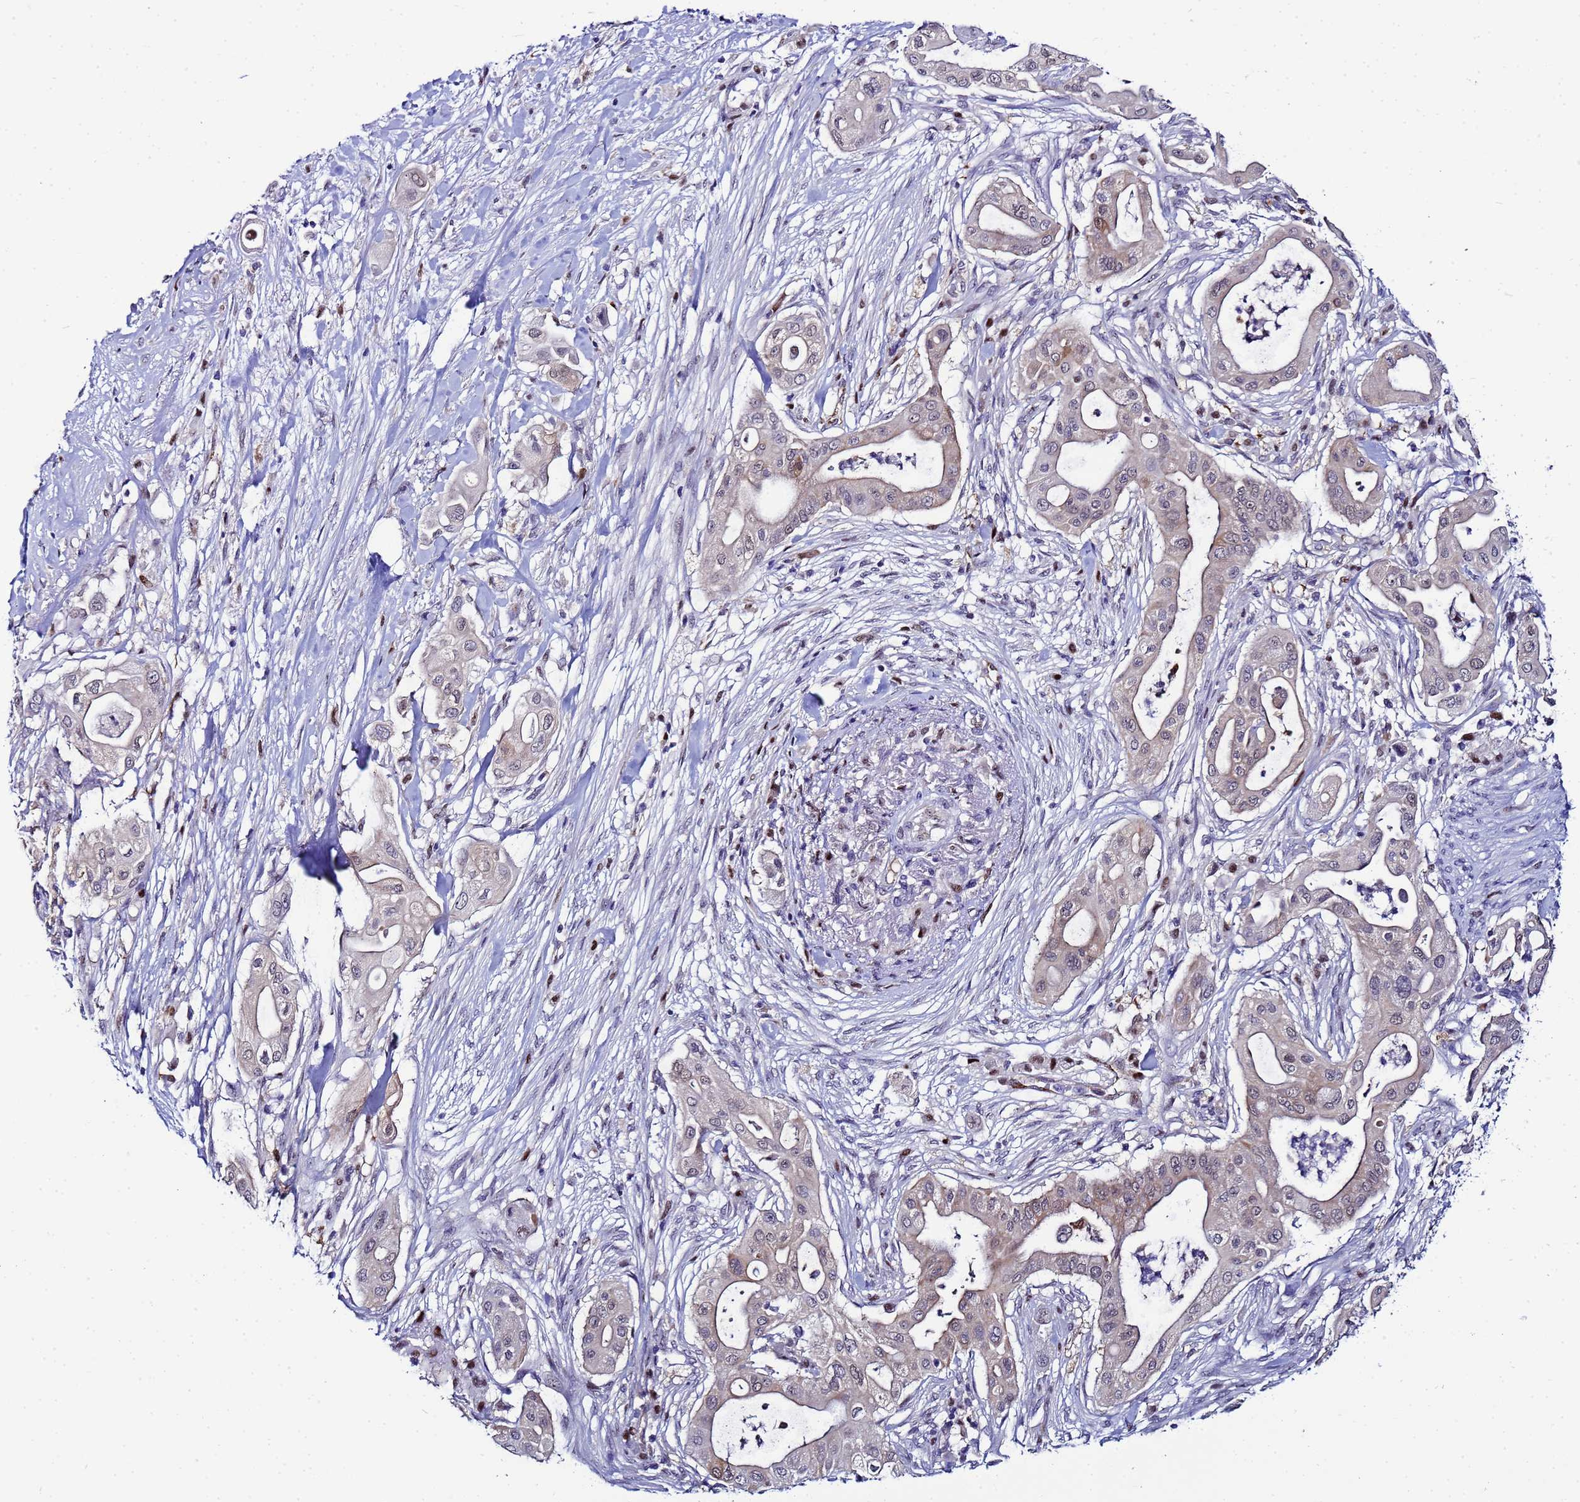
{"staining": {"intensity": "weak", "quantity": "<25%", "location": "cytoplasmic/membranous,nuclear"}, "tissue": "pancreatic cancer", "cell_type": "Tumor cells", "image_type": "cancer", "snomed": [{"axis": "morphology", "description": "Adenocarcinoma, NOS"}, {"axis": "topography", "description": "Pancreas"}], "caption": "This is an immunohistochemistry (IHC) micrograph of pancreatic adenocarcinoma. There is no expression in tumor cells.", "gene": "SLC25A37", "patient": {"sex": "male", "age": 68}}